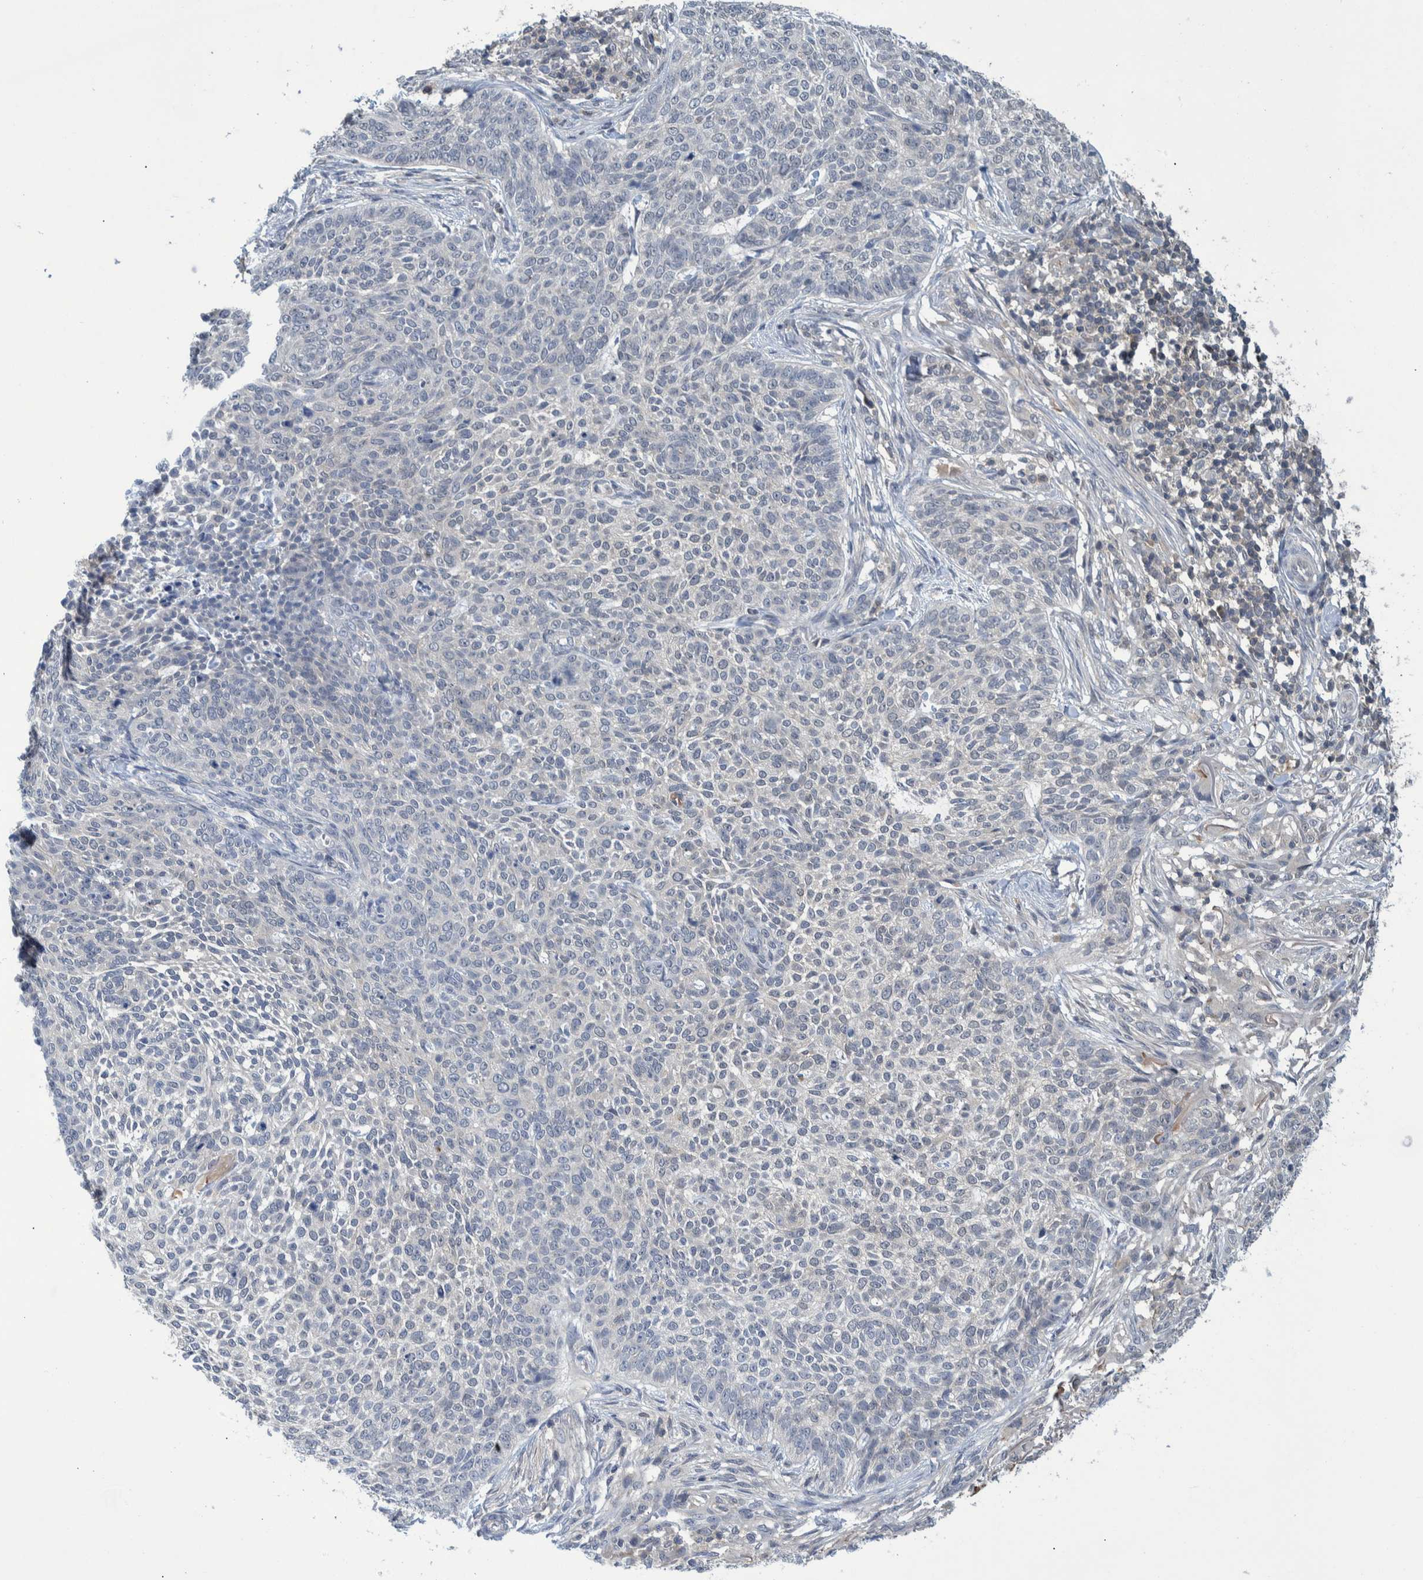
{"staining": {"intensity": "negative", "quantity": "none", "location": "none"}, "tissue": "skin cancer", "cell_type": "Tumor cells", "image_type": "cancer", "snomed": [{"axis": "morphology", "description": "Basal cell carcinoma"}, {"axis": "topography", "description": "Skin"}], "caption": "Tumor cells are negative for protein expression in human skin basal cell carcinoma.", "gene": "PCYT2", "patient": {"sex": "female", "age": 64}}